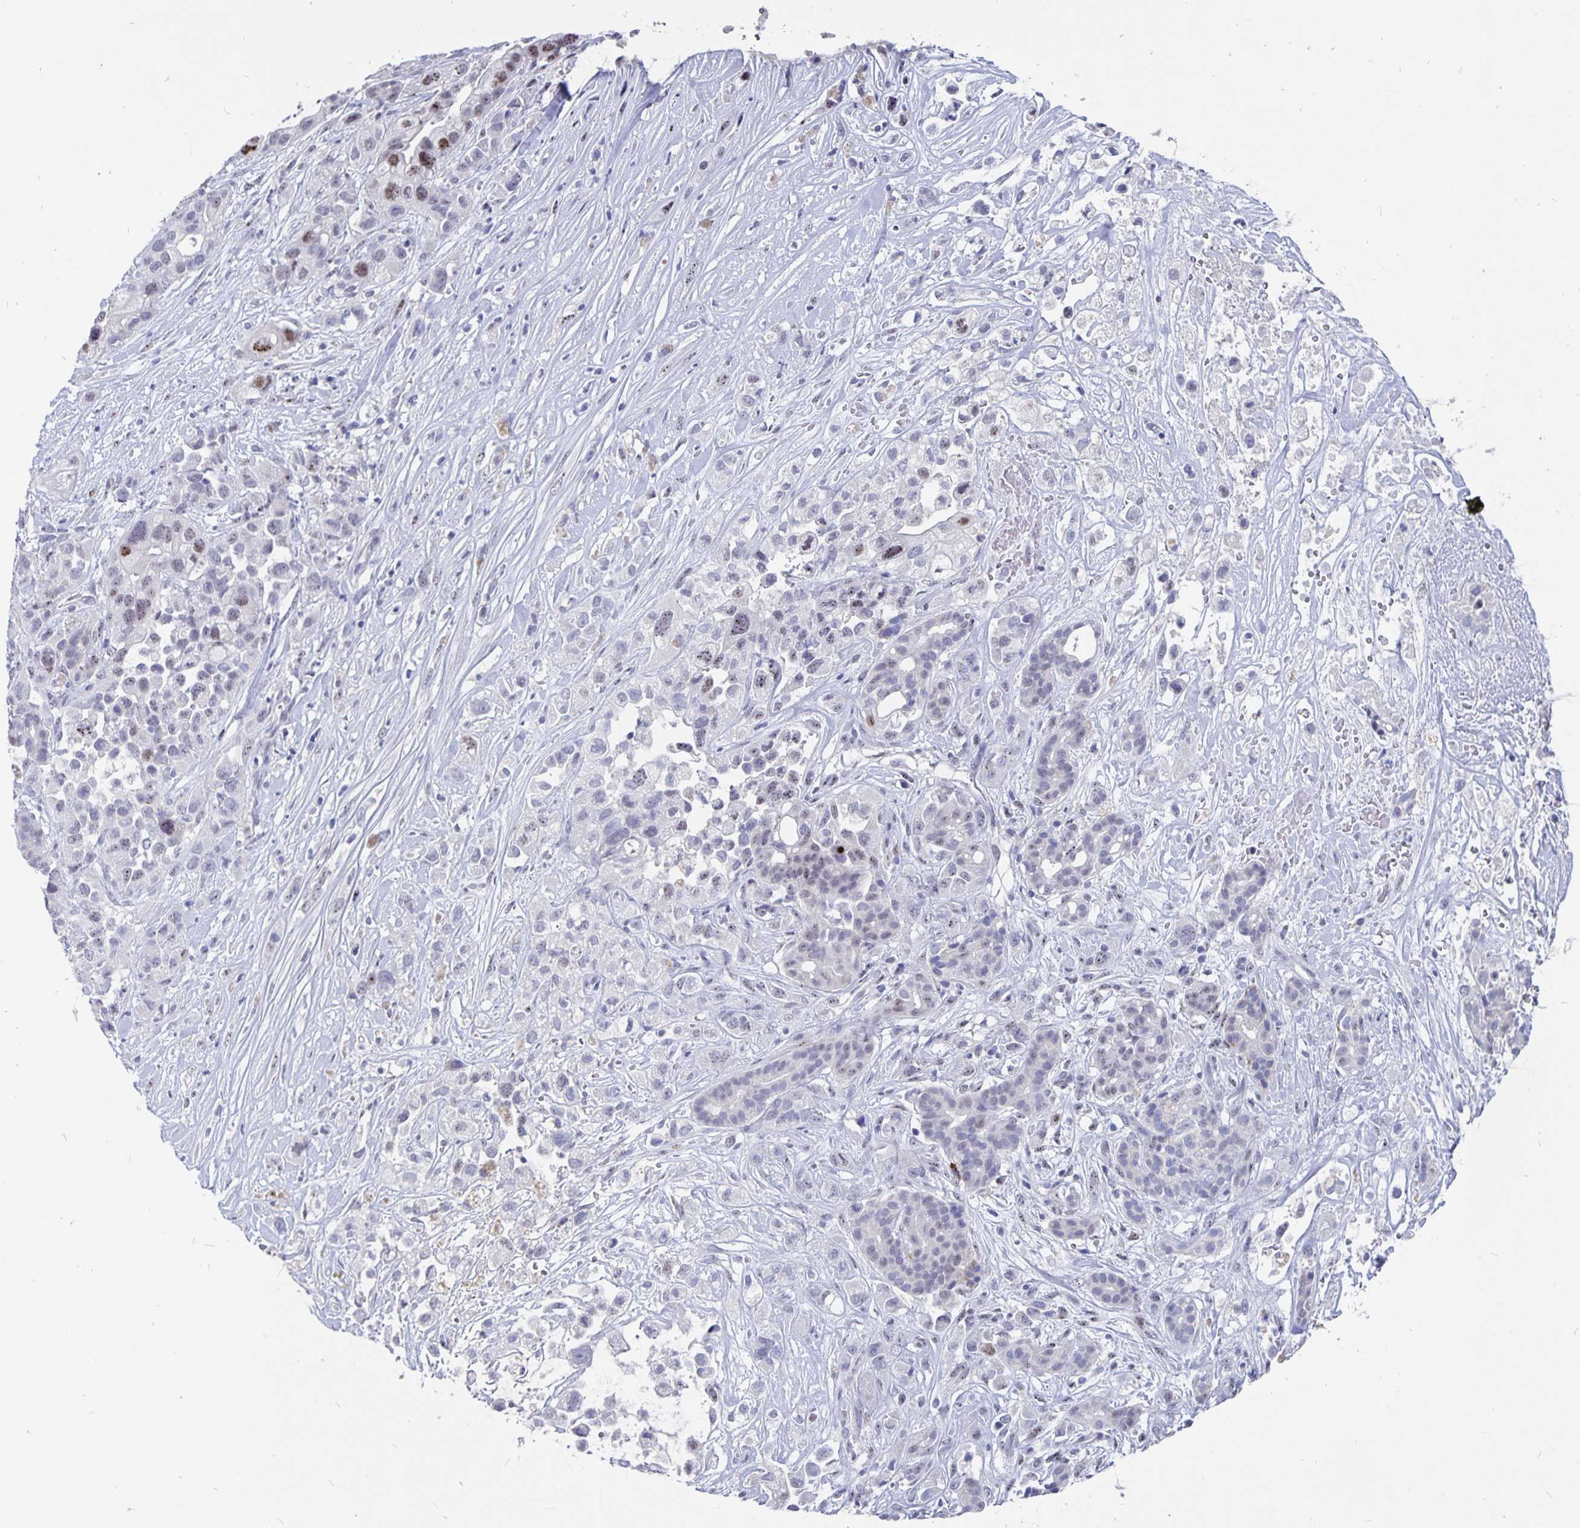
{"staining": {"intensity": "weak", "quantity": "<25%", "location": "nuclear"}, "tissue": "pancreatic cancer", "cell_type": "Tumor cells", "image_type": "cancer", "snomed": [{"axis": "morphology", "description": "Adenocarcinoma, NOS"}, {"axis": "topography", "description": "Pancreas"}], "caption": "Immunohistochemistry histopathology image of neoplastic tissue: human pancreatic cancer (adenocarcinoma) stained with DAB (3,3'-diaminobenzidine) shows no significant protein positivity in tumor cells. Nuclei are stained in blue.", "gene": "SMOC1", "patient": {"sex": "male", "age": 44}}